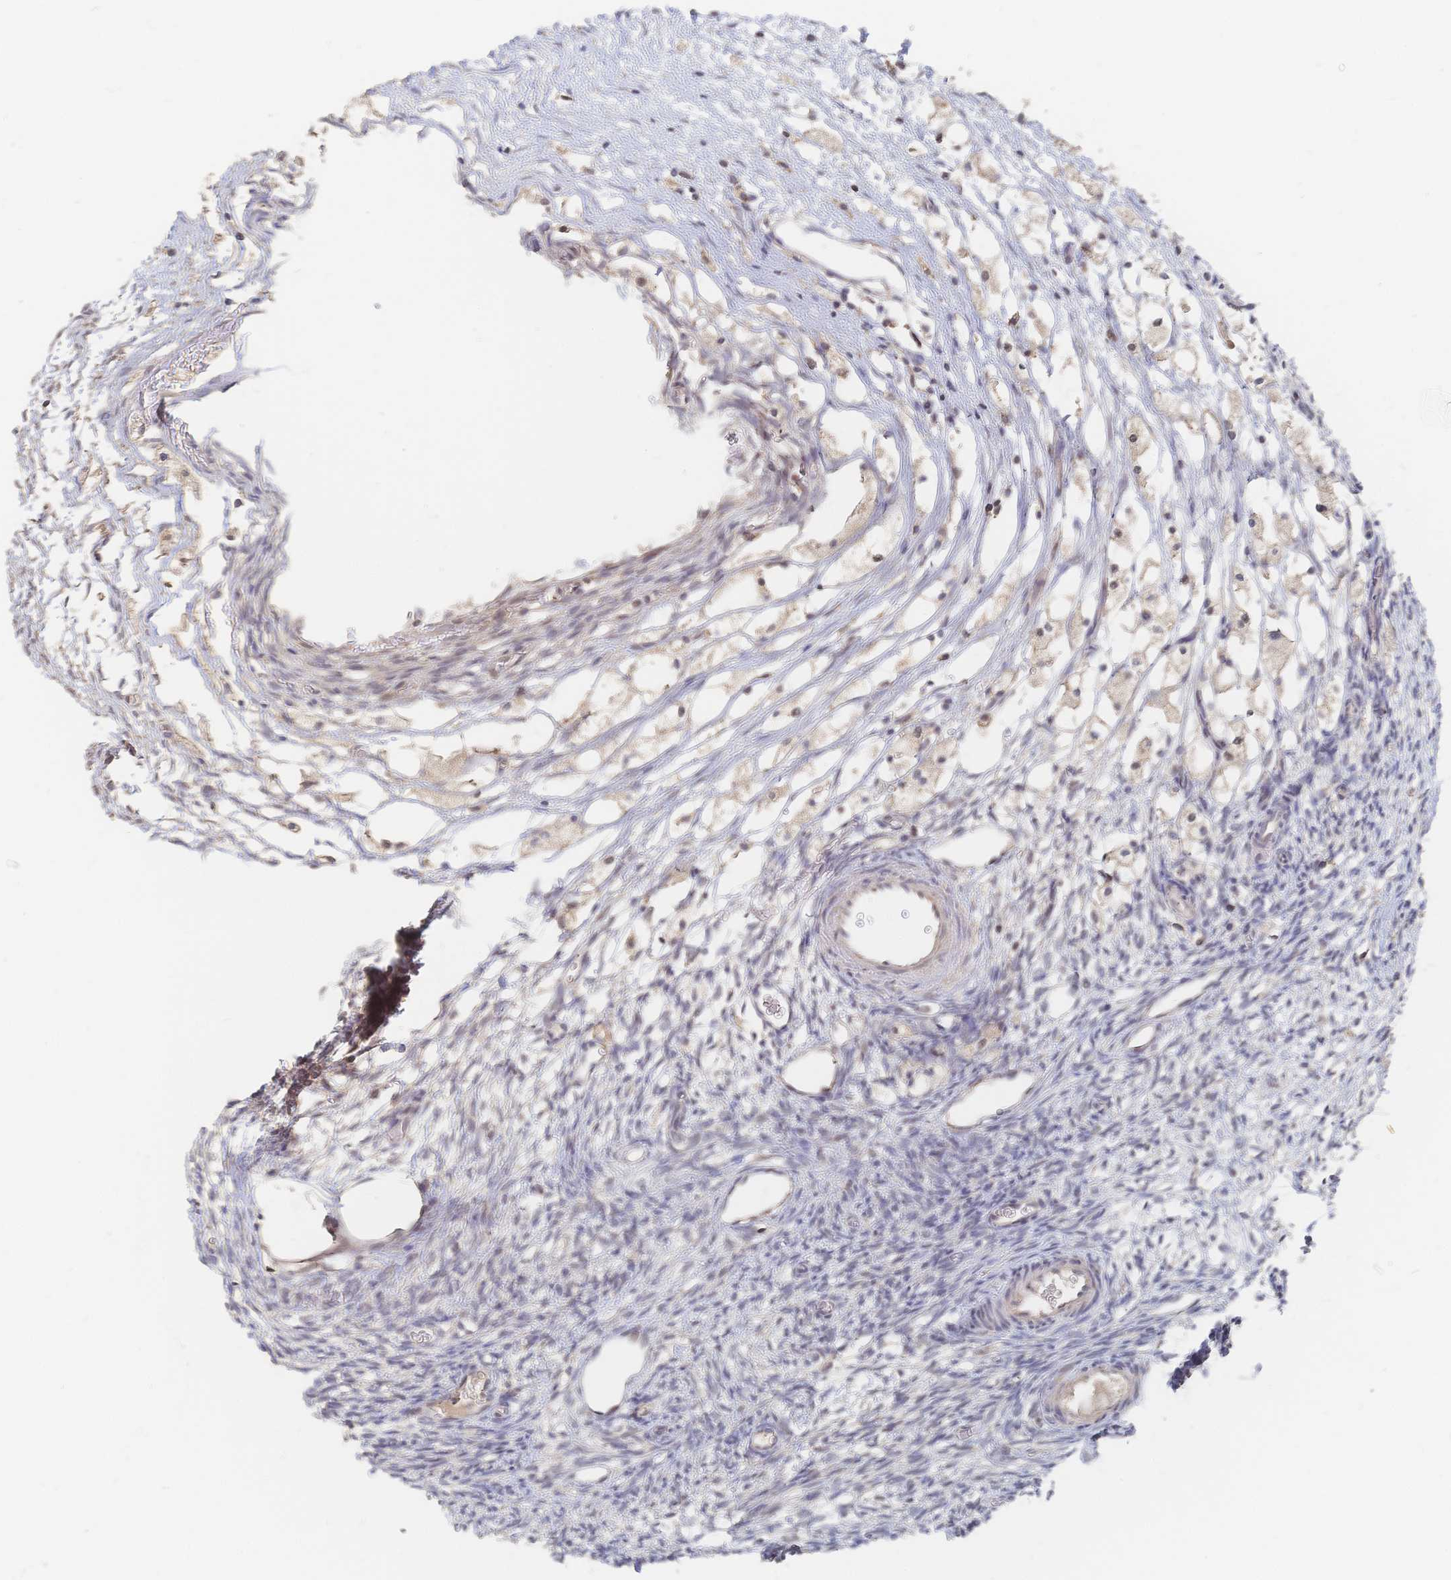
{"staining": {"intensity": "weak", "quantity": ">75%", "location": "cytoplasmic/membranous"}, "tissue": "ovary", "cell_type": "Follicle cells", "image_type": "normal", "snomed": [{"axis": "morphology", "description": "Normal tissue, NOS"}, {"axis": "topography", "description": "Ovary"}], "caption": "The image exhibits staining of unremarkable ovary, revealing weak cytoplasmic/membranous protein staining (brown color) within follicle cells.", "gene": "LRP5", "patient": {"sex": "female", "age": 34}}